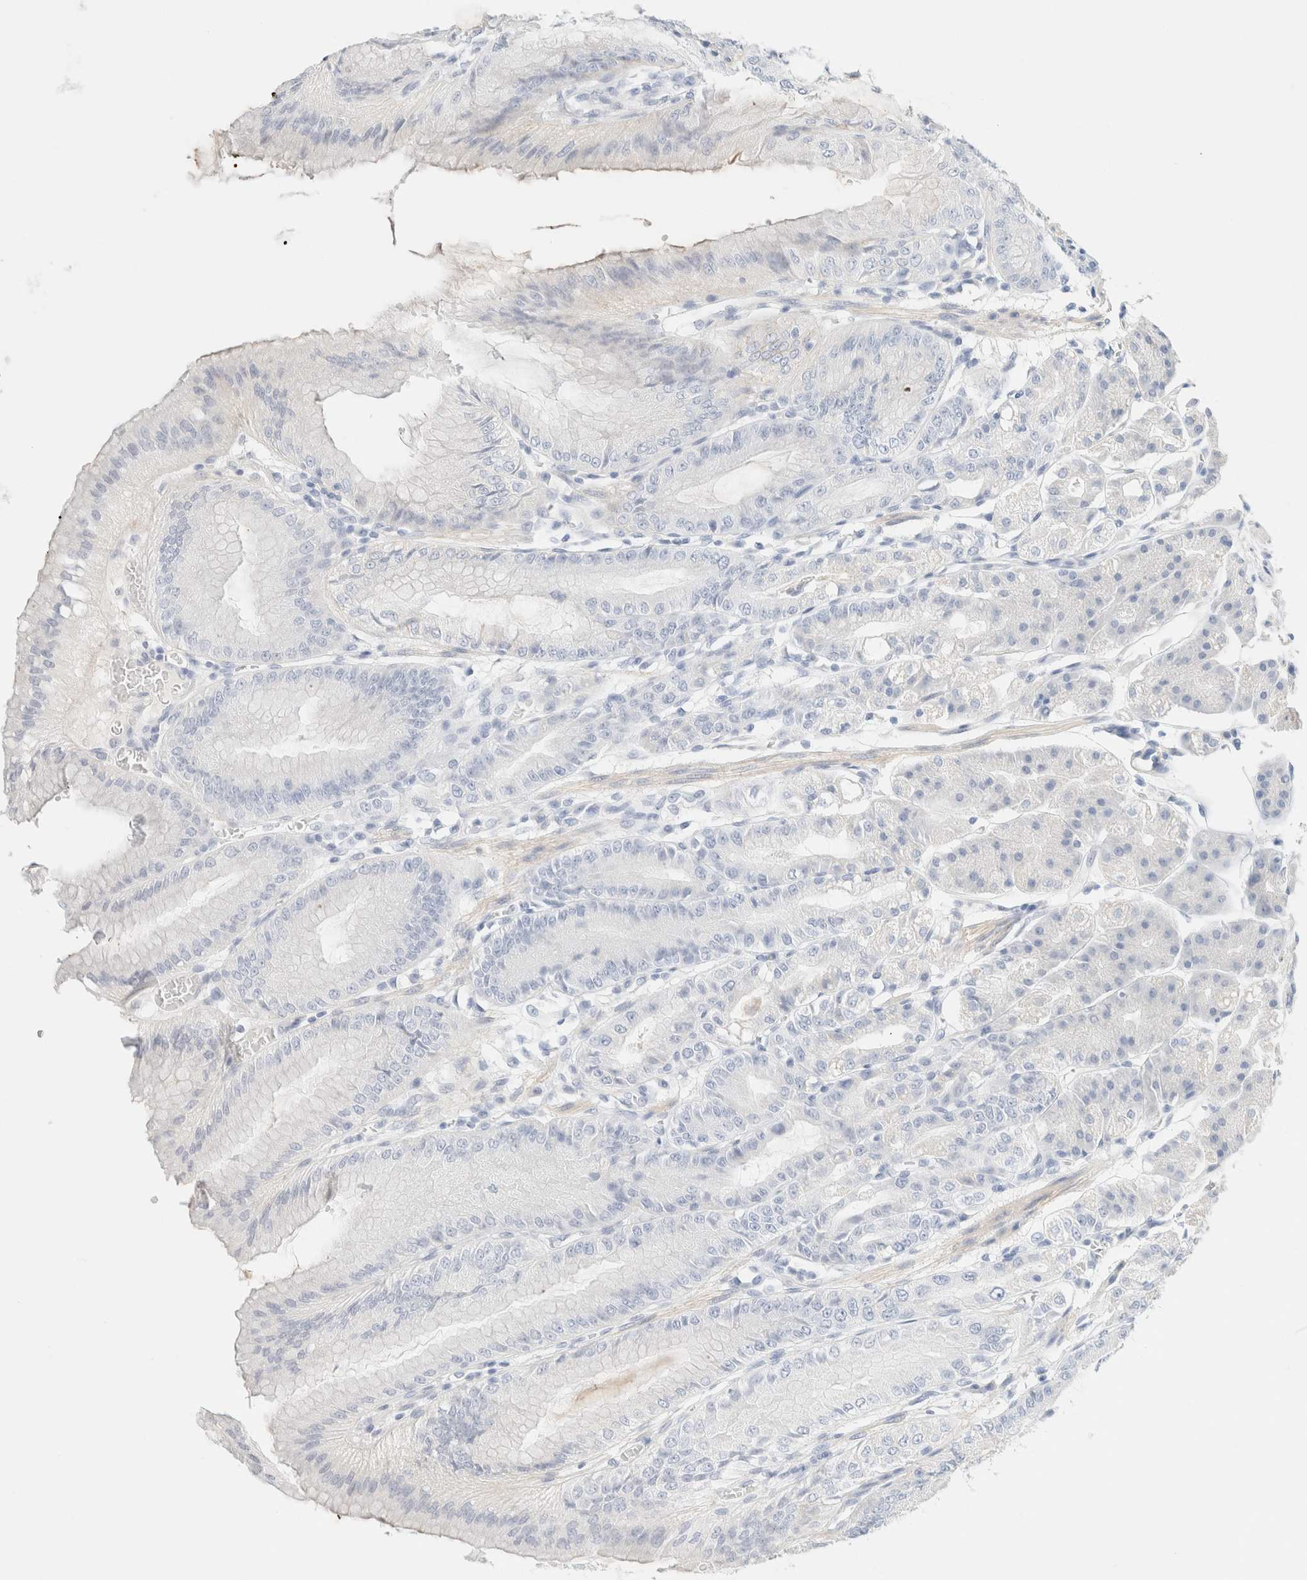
{"staining": {"intensity": "negative", "quantity": "none", "location": "none"}, "tissue": "stomach", "cell_type": "Glandular cells", "image_type": "normal", "snomed": [{"axis": "morphology", "description": "Normal tissue, NOS"}, {"axis": "topography", "description": "Stomach, lower"}], "caption": "An image of stomach stained for a protein reveals no brown staining in glandular cells. Brightfield microscopy of immunohistochemistry (IHC) stained with DAB (3,3'-diaminobenzidine) (brown) and hematoxylin (blue), captured at high magnification.", "gene": "DPYS", "patient": {"sex": "male", "age": 71}}